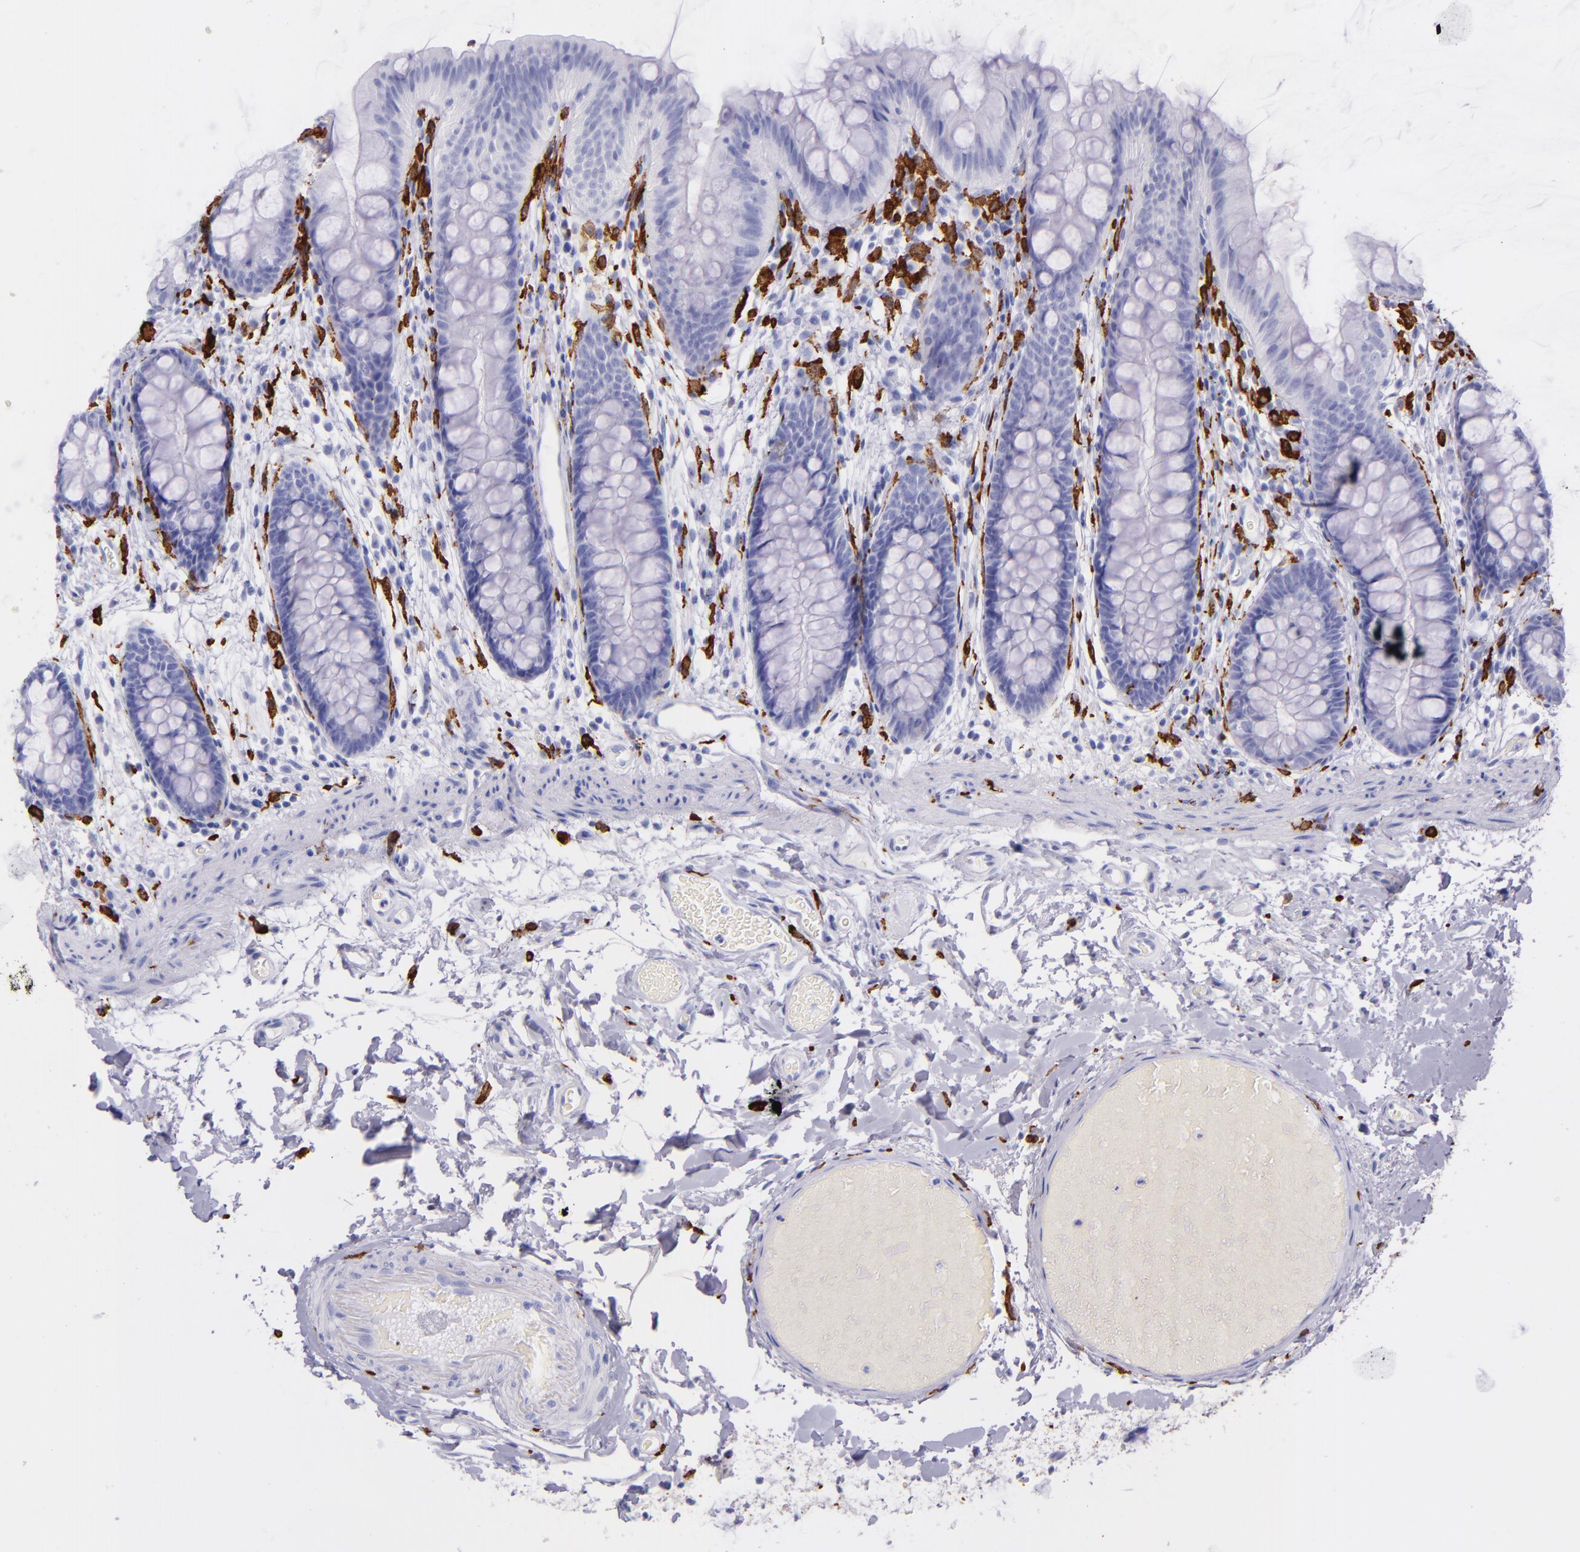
{"staining": {"intensity": "negative", "quantity": "none", "location": "none"}, "tissue": "colon", "cell_type": "Endothelial cells", "image_type": "normal", "snomed": [{"axis": "morphology", "description": "Normal tissue, NOS"}, {"axis": "topography", "description": "Smooth muscle"}, {"axis": "topography", "description": "Colon"}], "caption": "Human colon stained for a protein using immunohistochemistry (IHC) displays no expression in endothelial cells.", "gene": "CD163", "patient": {"sex": "male", "age": 67}}